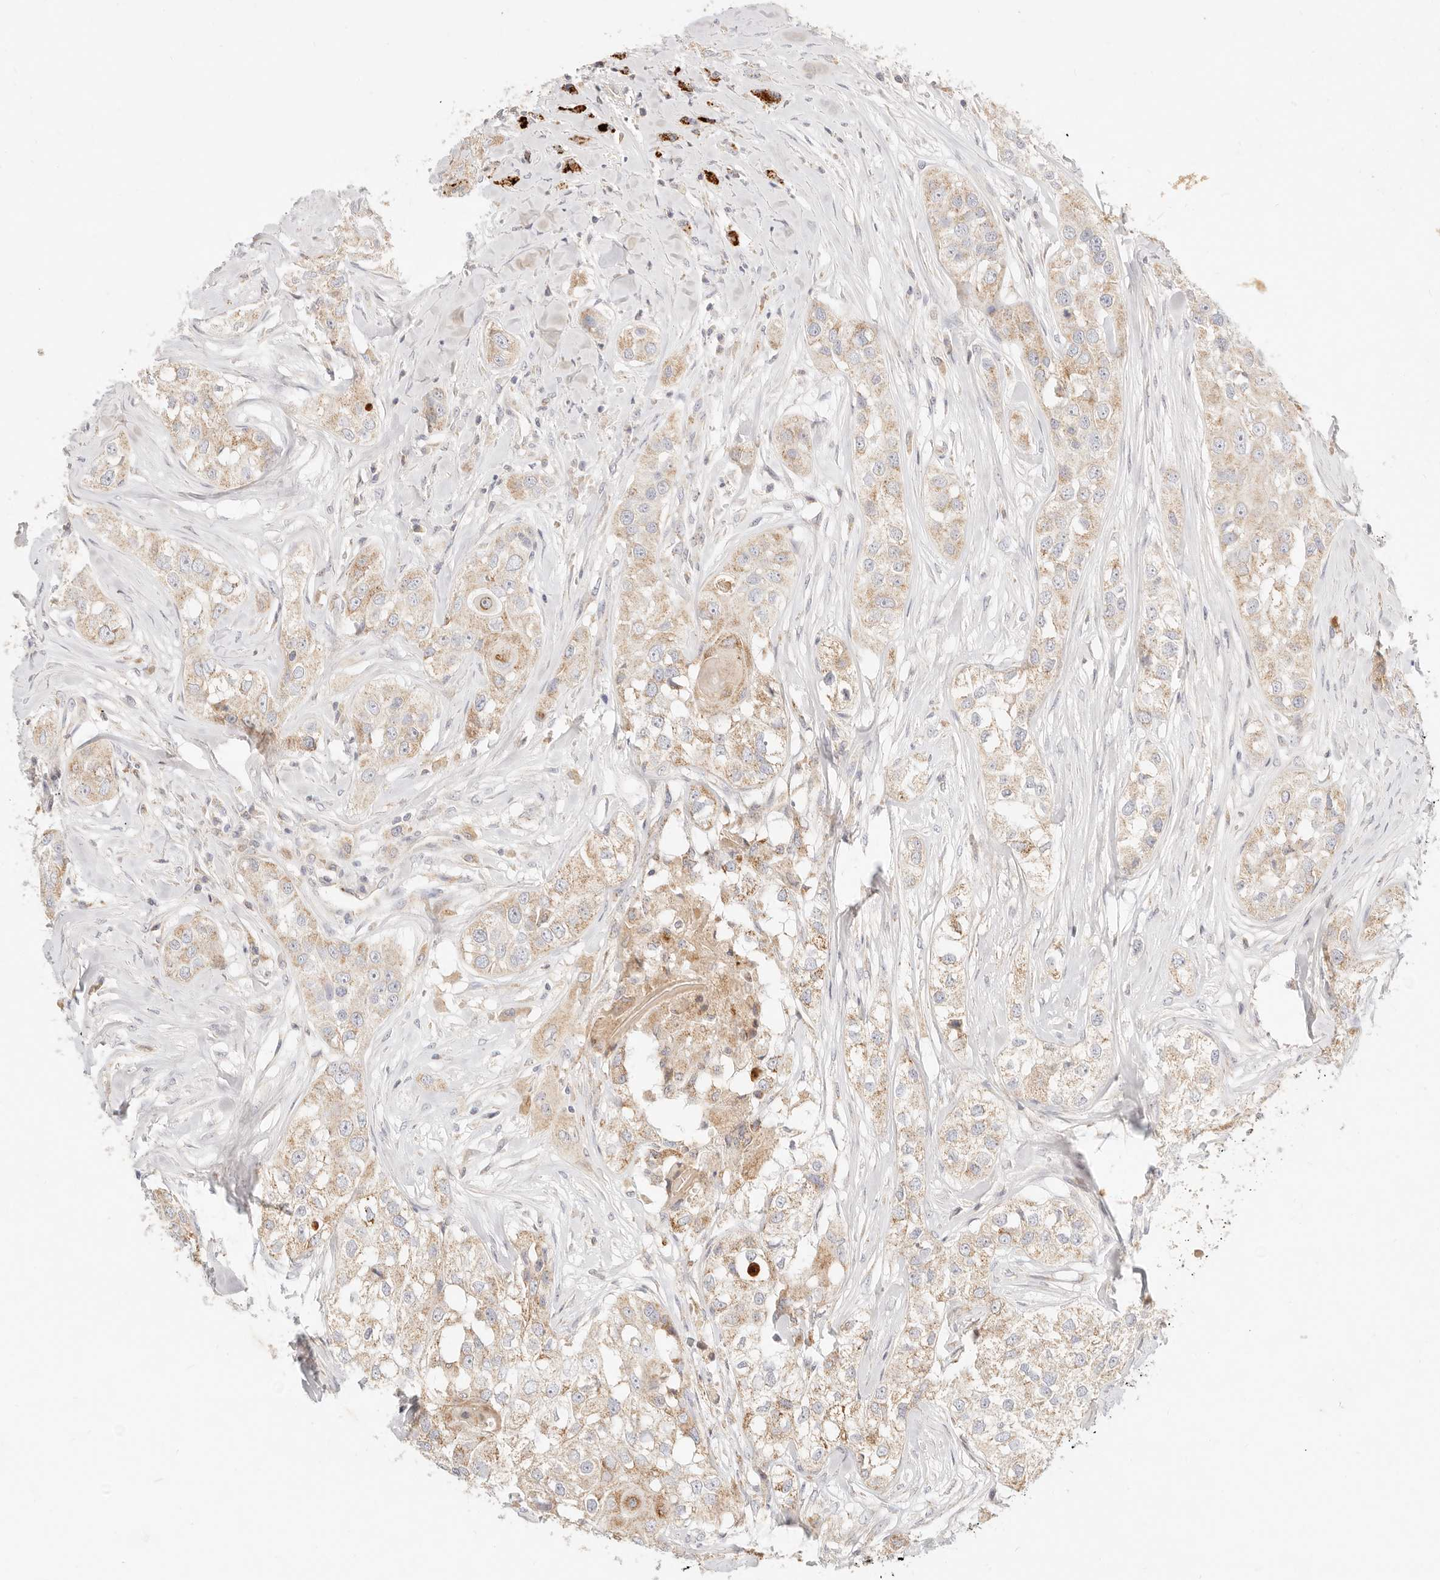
{"staining": {"intensity": "weak", "quantity": ">75%", "location": "cytoplasmic/membranous"}, "tissue": "head and neck cancer", "cell_type": "Tumor cells", "image_type": "cancer", "snomed": [{"axis": "morphology", "description": "Normal tissue, NOS"}, {"axis": "morphology", "description": "Squamous cell carcinoma, NOS"}, {"axis": "topography", "description": "Skeletal muscle"}, {"axis": "topography", "description": "Head-Neck"}], "caption": "Squamous cell carcinoma (head and neck) was stained to show a protein in brown. There is low levels of weak cytoplasmic/membranous positivity in about >75% of tumor cells.", "gene": "ACOX1", "patient": {"sex": "male", "age": 51}}